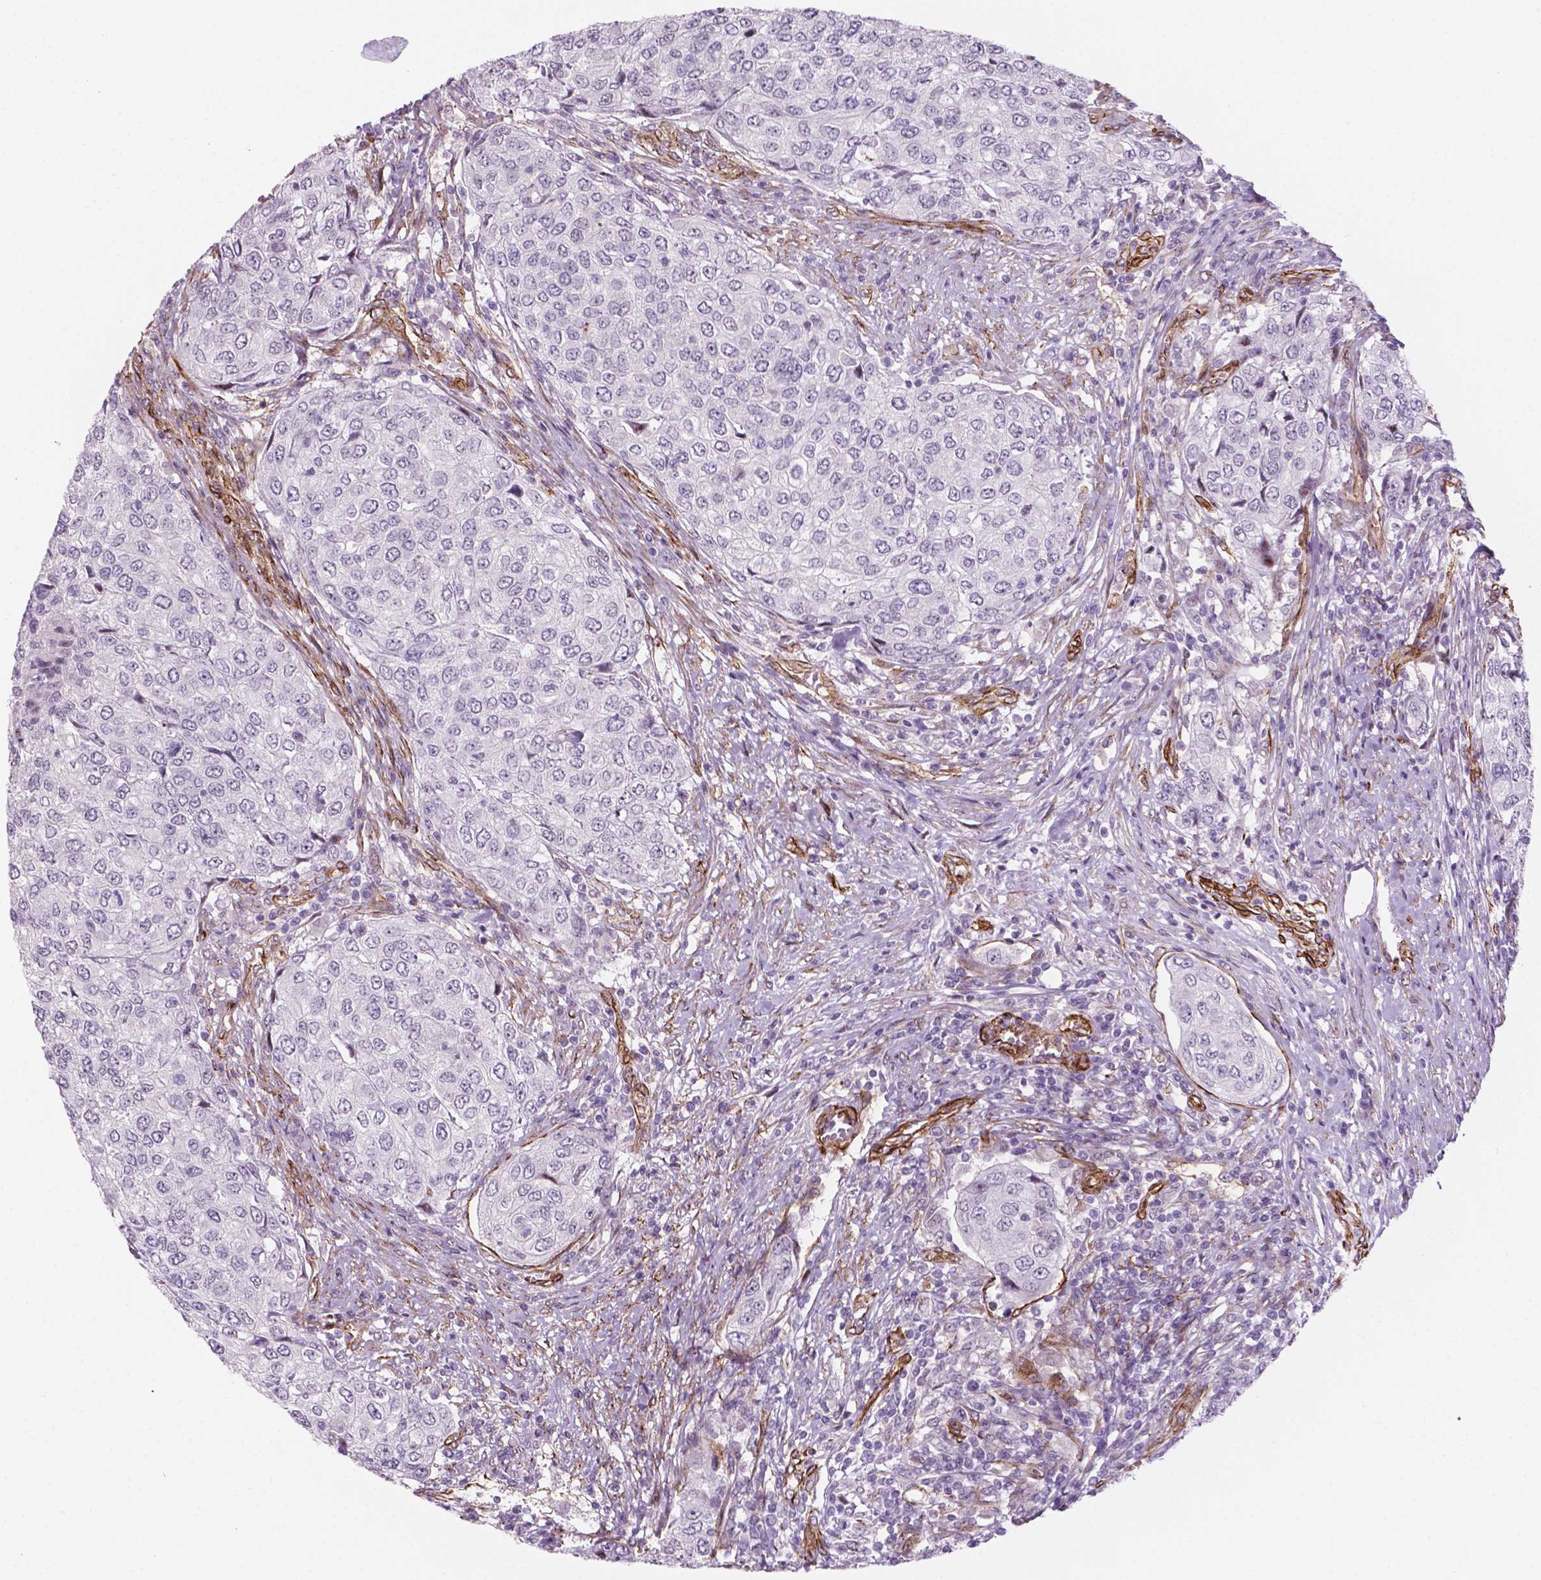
{"staining": {"intensity": "negative", "quantity": "none", "location": "none"}, "tissue": "urothelial cancer", "cell_type": "Tumor cells", "image_type": "cancer", "snomed": [{"axis": "morphology", "description": "Urothelial carcinoma, High grade"}, {"axis": "topography", "description": "Urinary bladder"}], "caption": "Image shows no protein expression in tumor cells of urothelial cancer tissue.", "gene": "EGFL8", "patient": {"sex": "female", "age": 78}}